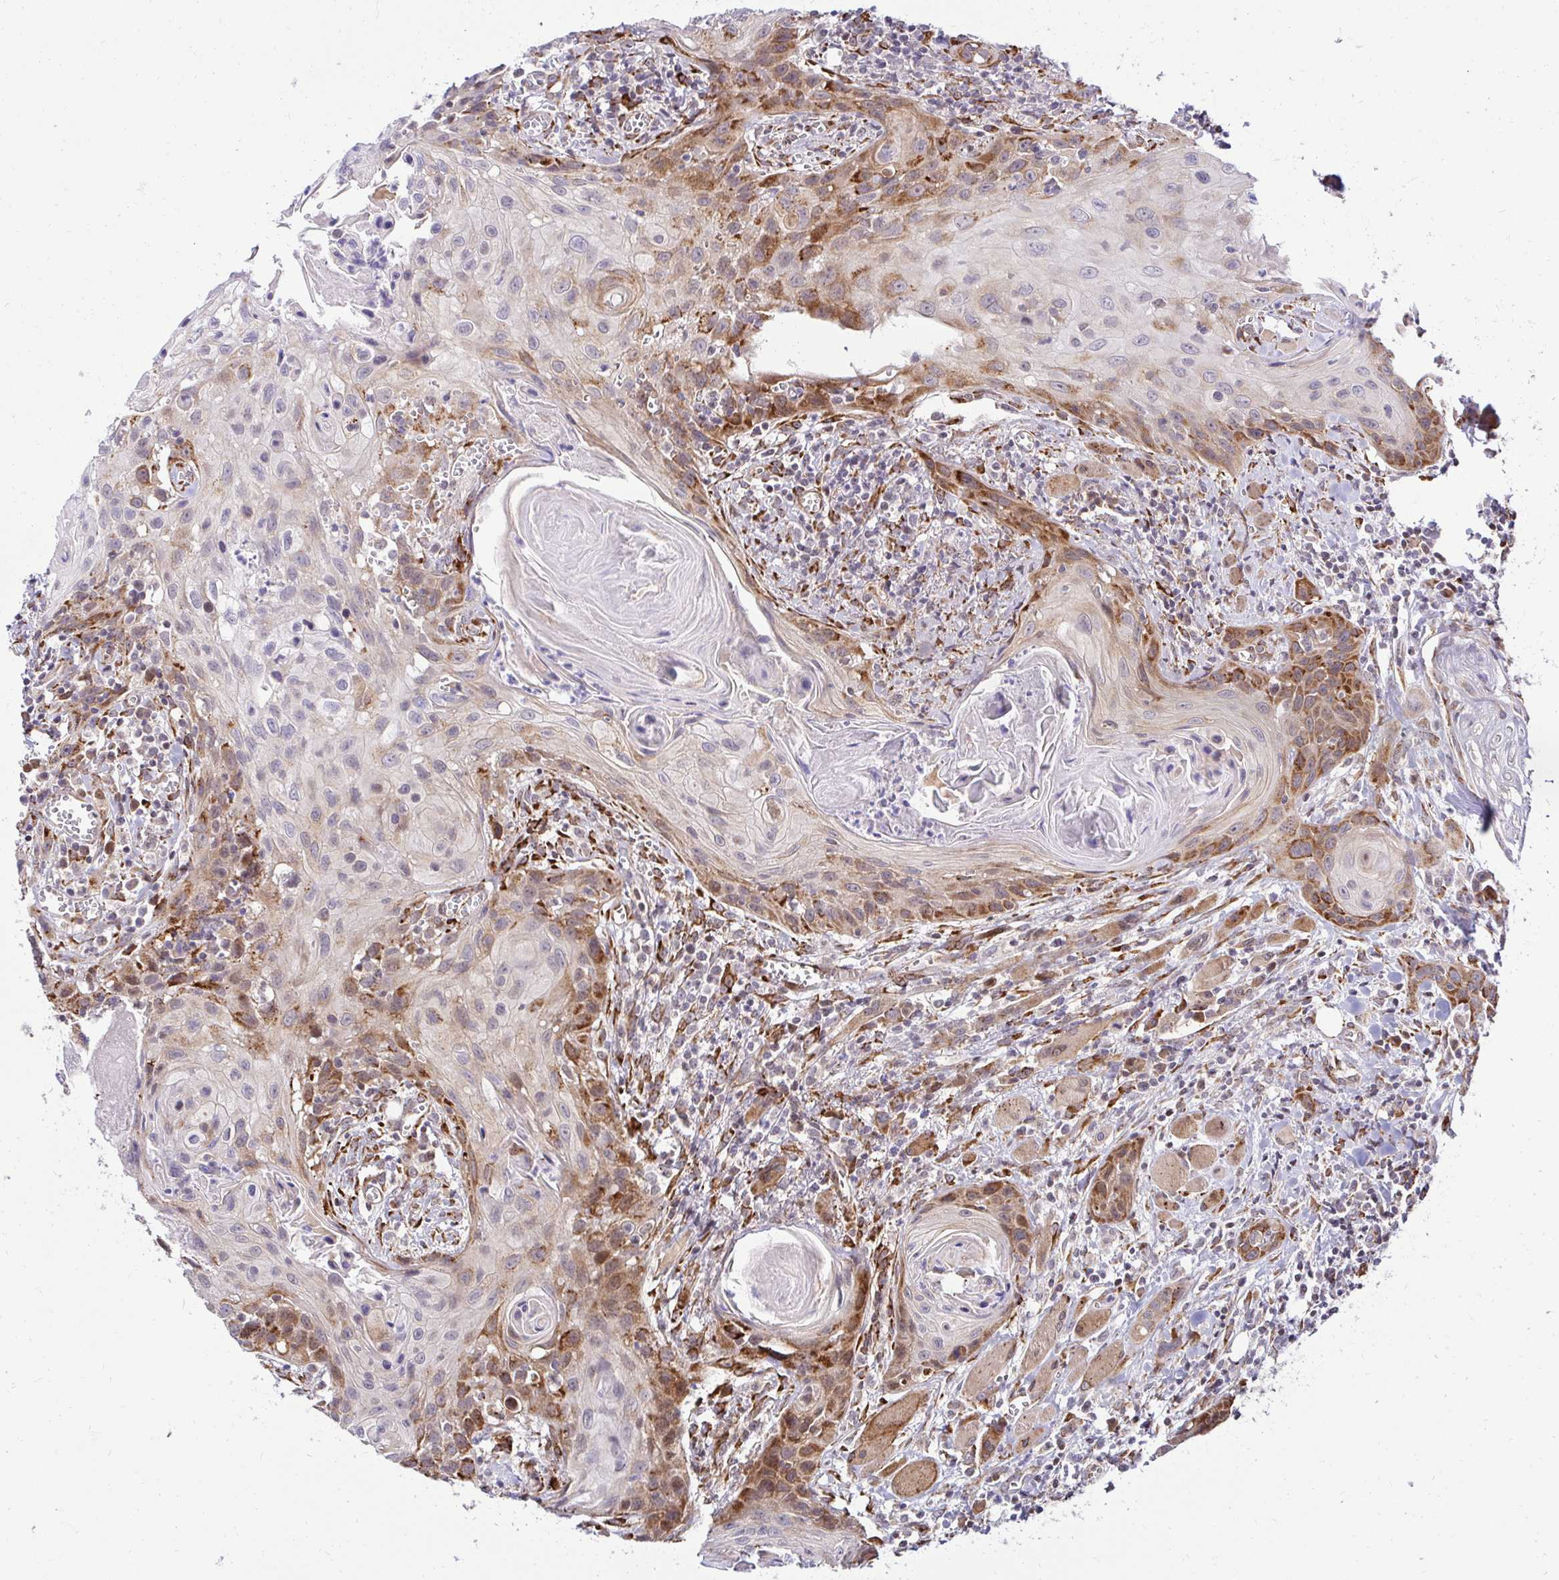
{"staining": {"intensity": "moderate", "quantity": "25%-75%", "location": "cytoplasmic/membranous"}, "tissue": "head and neck cancer", "cell_type": "Tumor cells", "image_type": "cancer", "snomed": [{"axis": "morphology", "description": "Squamous cell carcinoma, NOS"}, {"axis": "topography", "description": "Oral tissue"}, {"axis": "topography", "description": "Head-Neck"}], "caption": "Brown immunohistochemical staining in human head and neck cancer demonstrates moderate cytoplasmic/membranous expression in approximately 25%-75% of tumor cells.", "gene": "HPS1", "patient": {"sex": "male", "age": 58}}